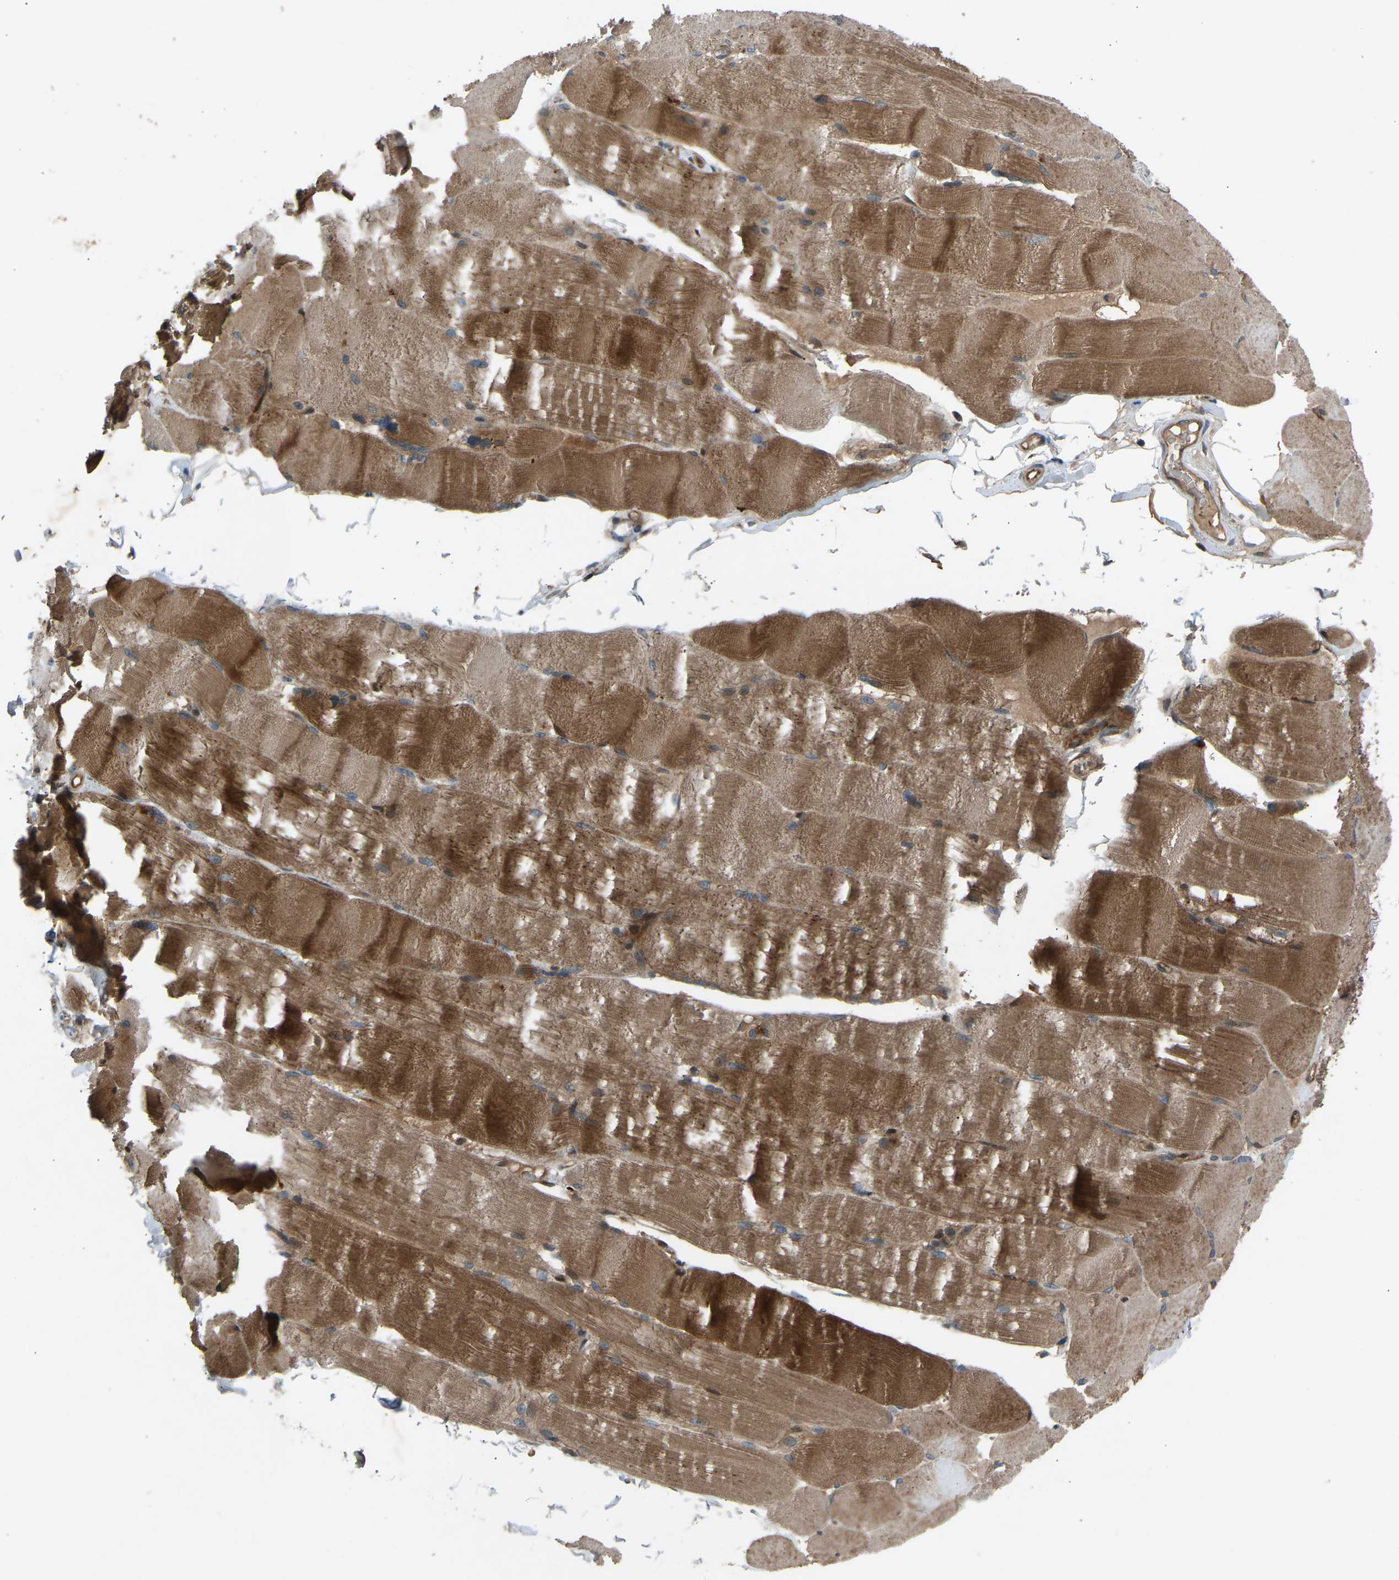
{"staining": {"intensity": "moderate", "quantity": ">75%", "location": "cytoplasmic/membranous"}, "tissue": "skeletal muscle", "cell_type": "Myocytes", "image_type": "normal", "snomed": [{"axis": "morphology", "description": "Normal tissue, NOS"}, {"axis": "topography", "description": "Skin"}, {"axis": "topography", "description": "Skeletal muscle"}], "caption": "Protein analysis of benign skeletal muscle demonstrates moderate cytoplasmic/membranous staining in approximately >75% of myocytes. Nuclei are stained in blue.", "gene": "GAS2L1", "patient": {"sex": "male", "age": 83}}